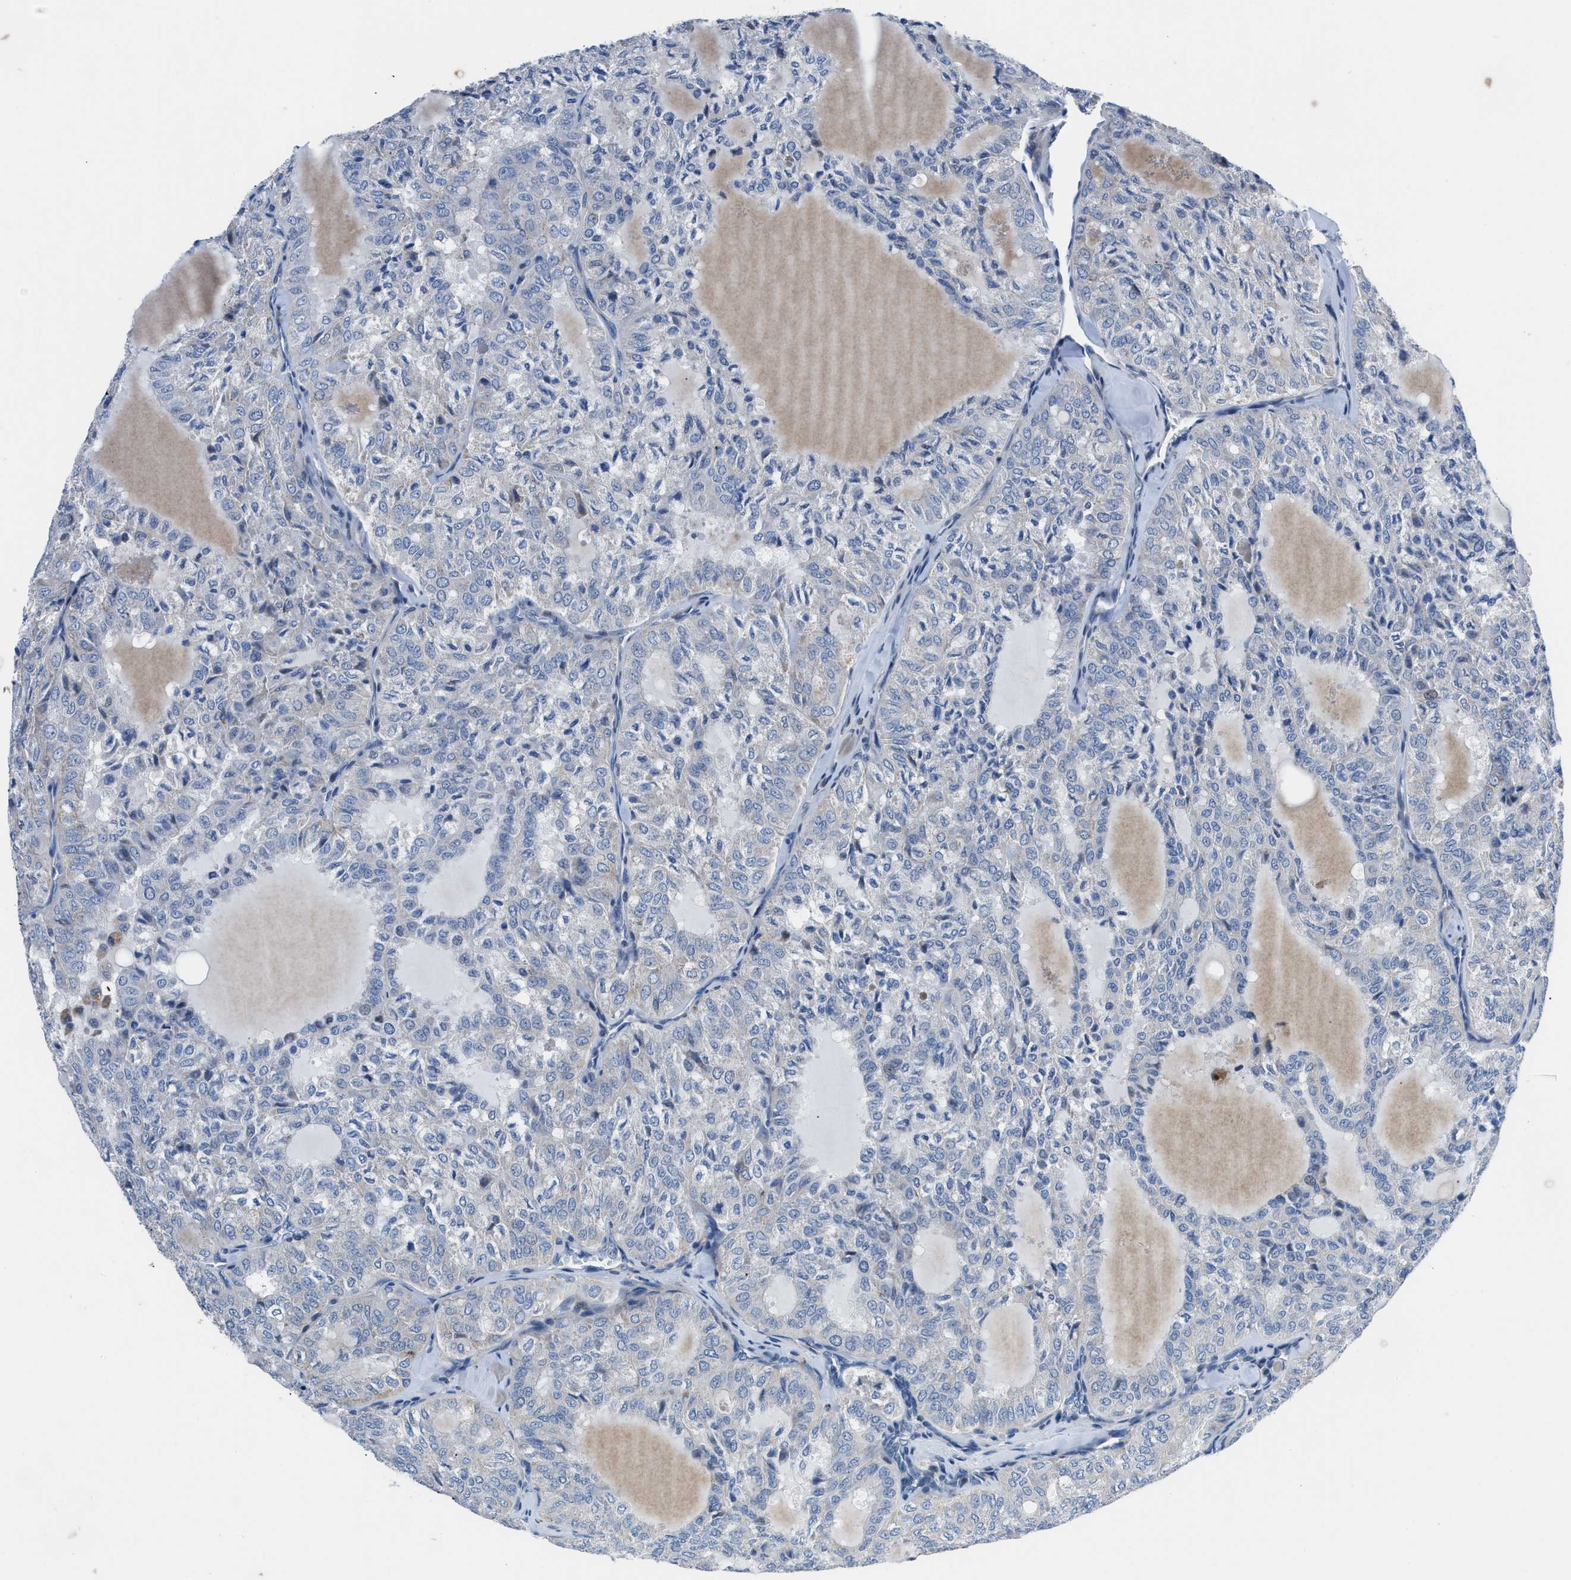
{"staining": {"intensity": "negative", "quantity": "none", "location": "none"}, "tissue": "thyroid cancer", "cell_type": "Tumor cells", "image_type": "cancer", "snomed": [{"axis": "morphology", "description": "Follicular adenoma carcinoma, NOS"}, {"axis": "topography", "description": "Thyroid gland"}], "caption": "Tumor cells show no significant protein staining in thyroid cancer.", "gene": "UAP1", "patient": {"sex": "male", "age": 75}}